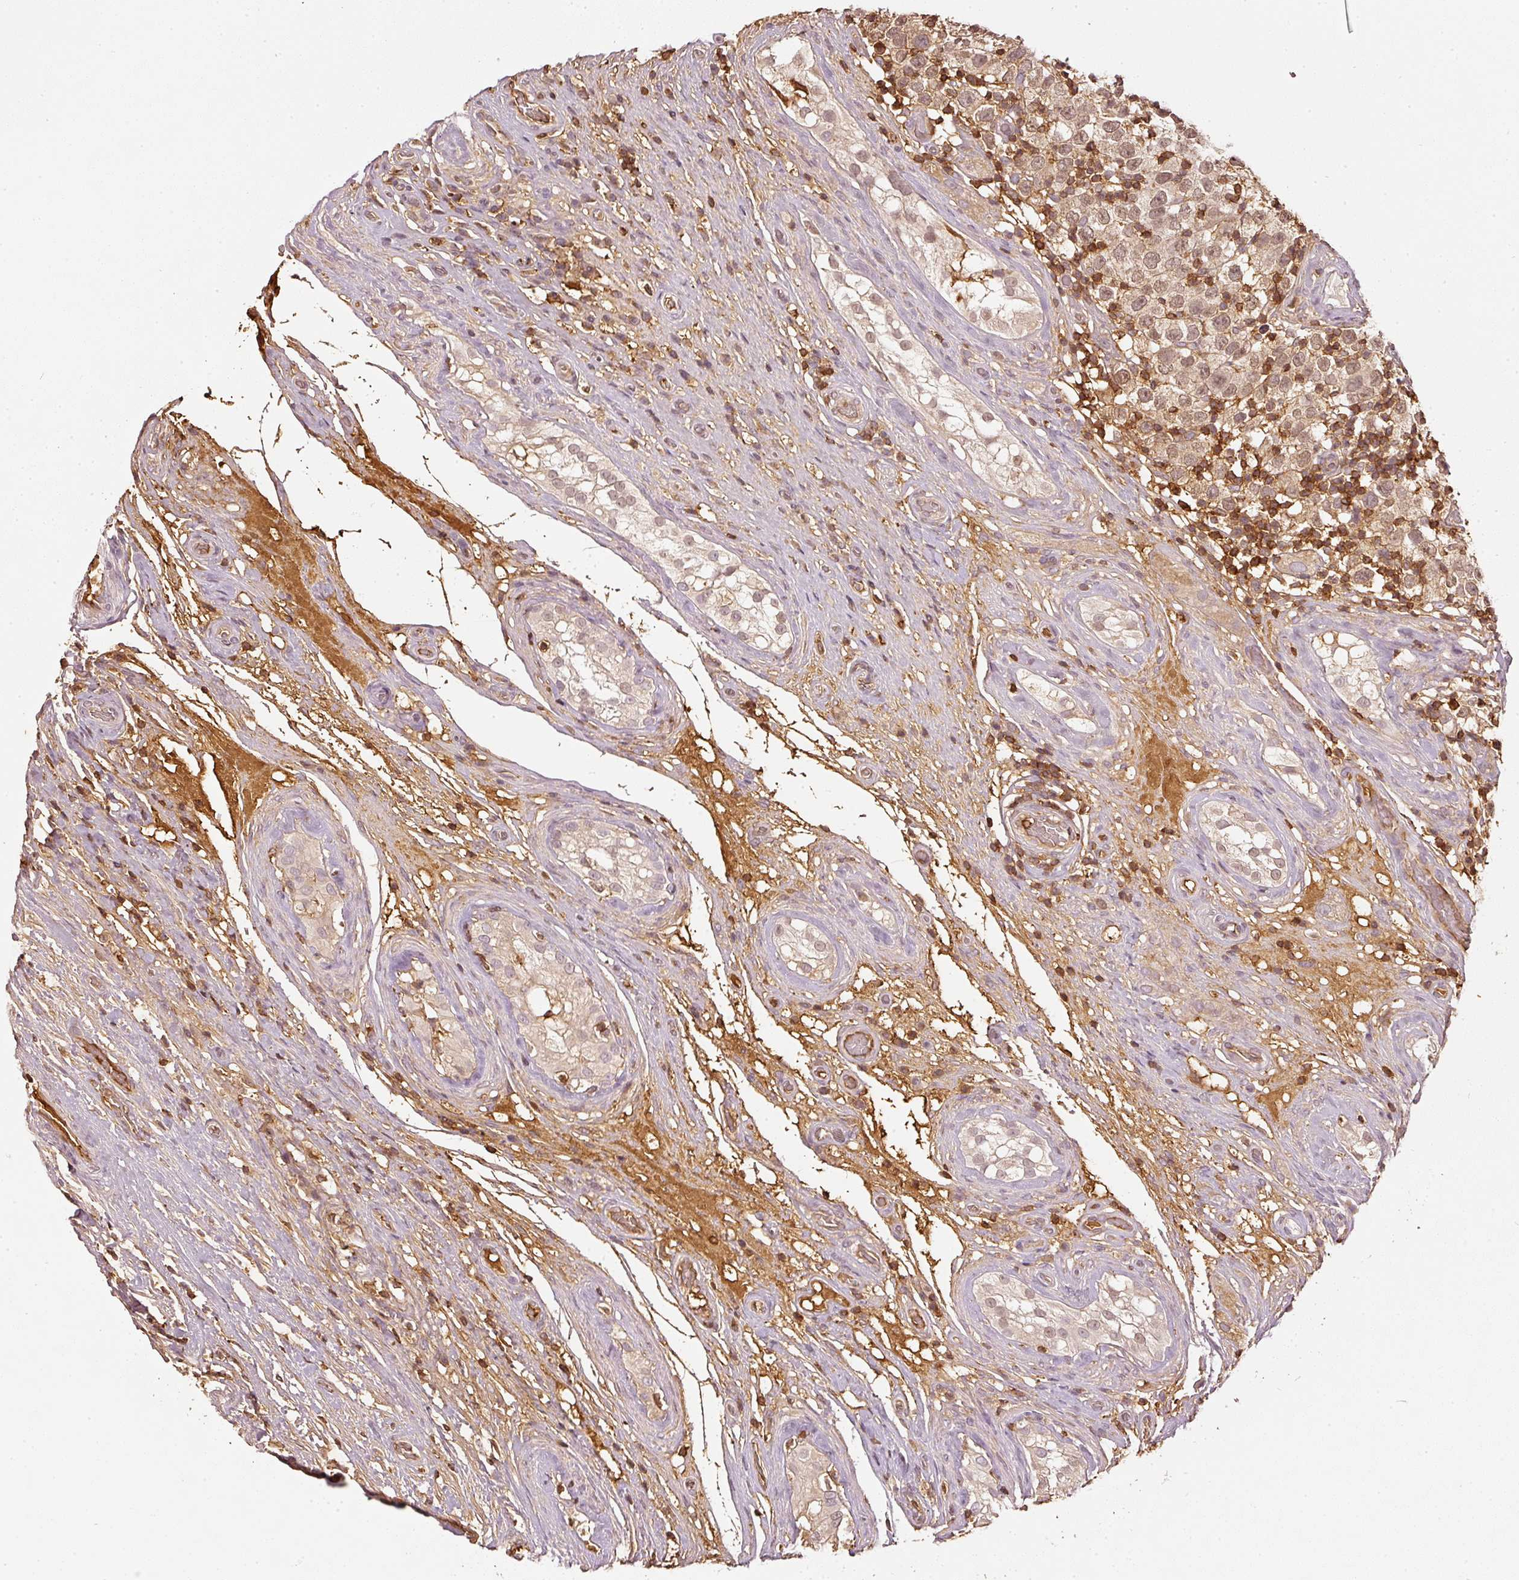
{"staining": {"intensity": "weak", "quantity": "<25%", "location": "cytoplasmic/membranous,nuclear"}, "tissue": "testis cancer", "cell_type": "Tumor cells", "image_type": "cancer", "snomed": [{"axis": "morphology", "description": "Seminoma, NOS"}, {"axis": "morphology", "description": "Carcinoma, Embryonal, NOS"}, {"axis": "topography", "description": "Testis"}], "caption": "The immunohistochemistry photomicrograph has no significant expression in tumor cells of testis cancer (seminoma) tissue.", "gene": "EVL", "patient": {"sex": "male", "age": 41}}